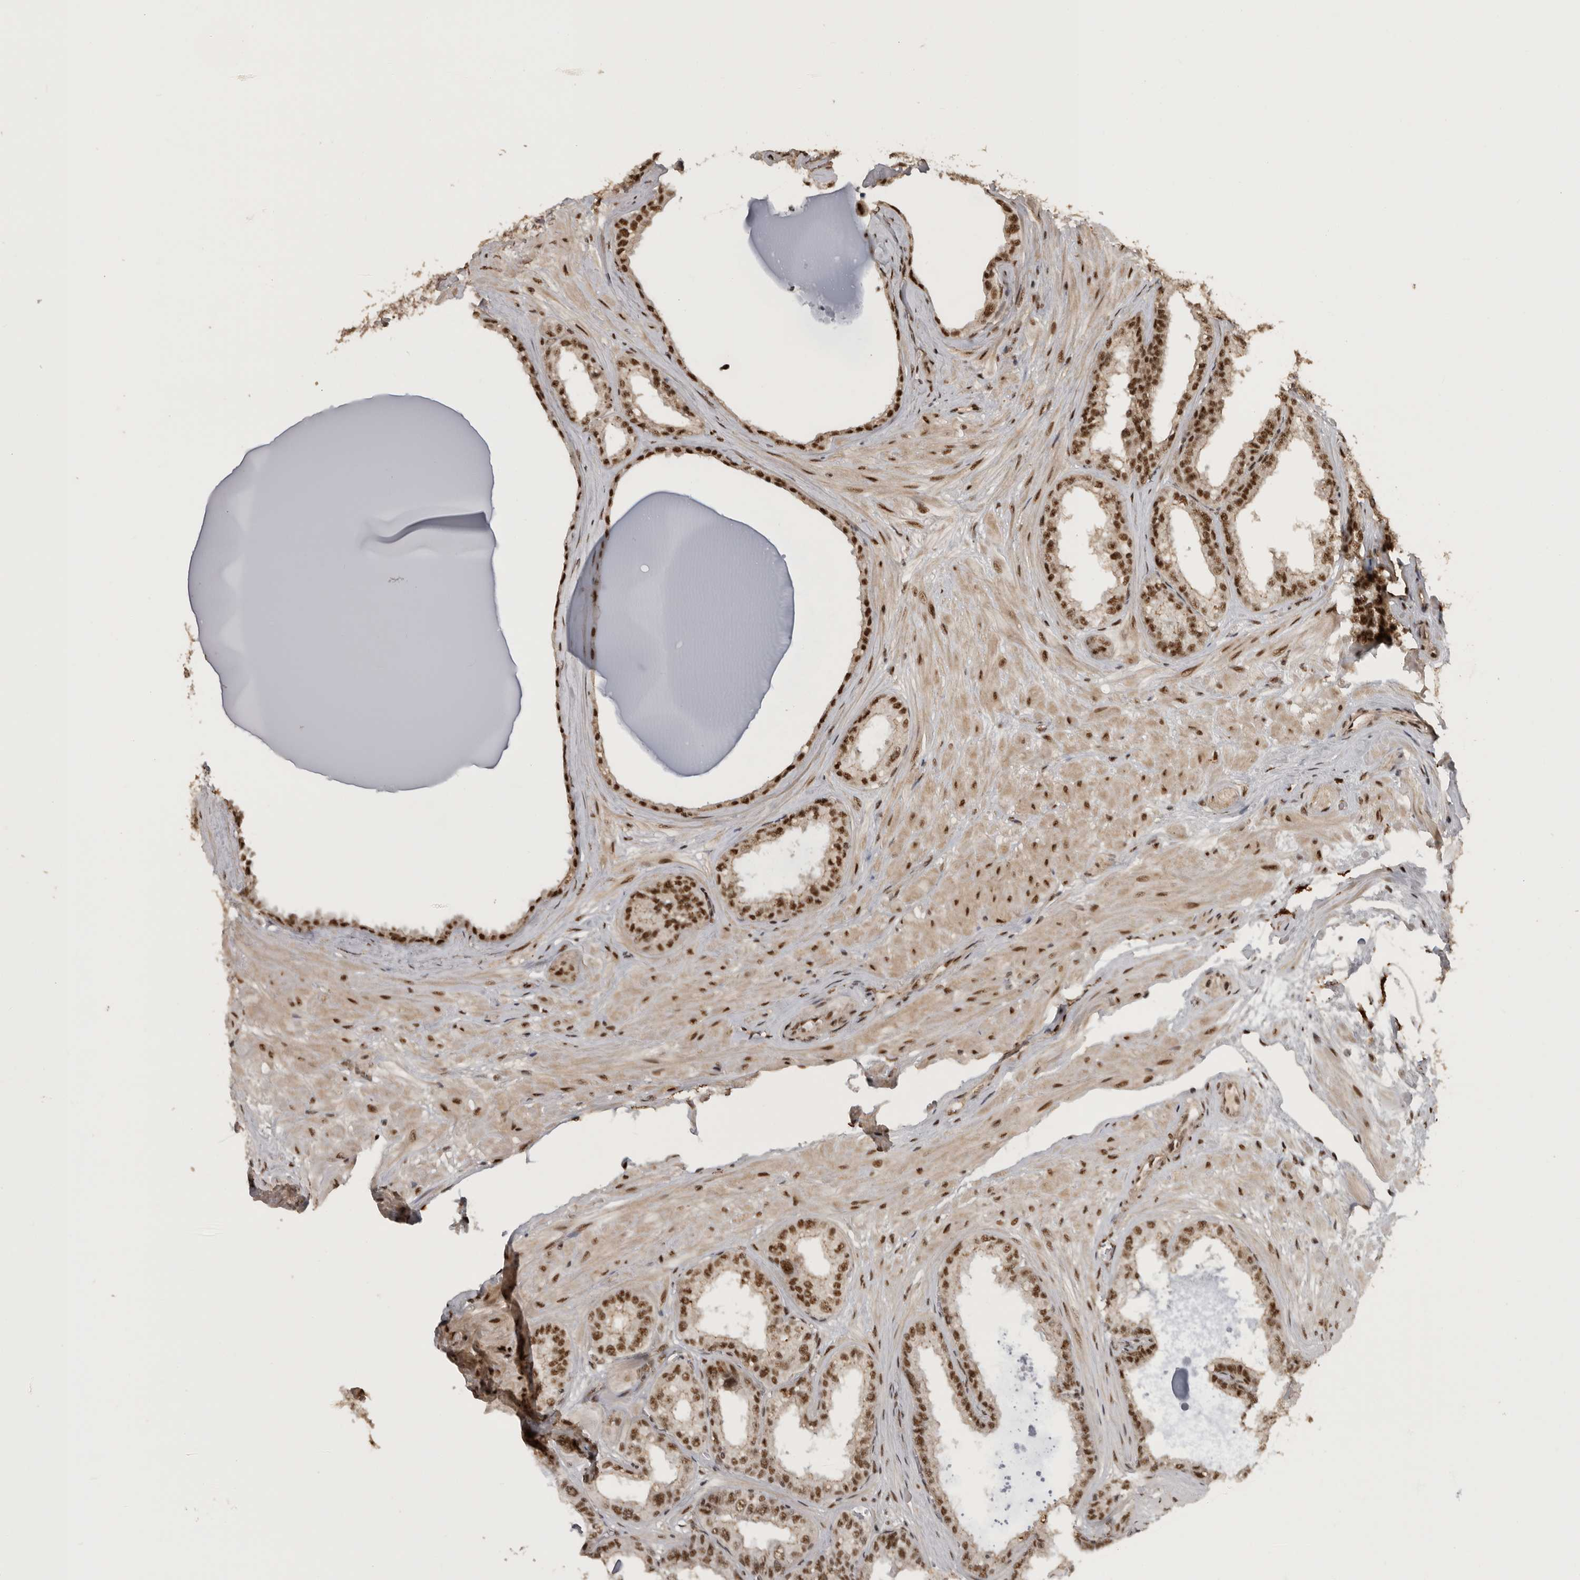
{"staining": {"intensity": "strong", "quantity": ">75%", "location": "nuclear"}, "tissue": "seminal vesicle", "cell_type": "Glandular cells", "image_type": "normal", "snomed": [{"axis": "morphology", "description": "Normal tissue, NOS"}, {"axis": "topography", "description": "Prostate"}, {"axis": "topography", "description": "Seminal veicle"}], "caption": "IHC staining of unremarkable seminal vesicle, which shows high levels of strong nuclear expression in approximately >75% of glandular cells indicating strong nuclear protein expression. The staining was performed using DAB (brown) for protein detection and nuclei were counterstained in hematoxylin (blue).", "gene": "CBLL1", "patient": {"sex": "male", "age": 51}}